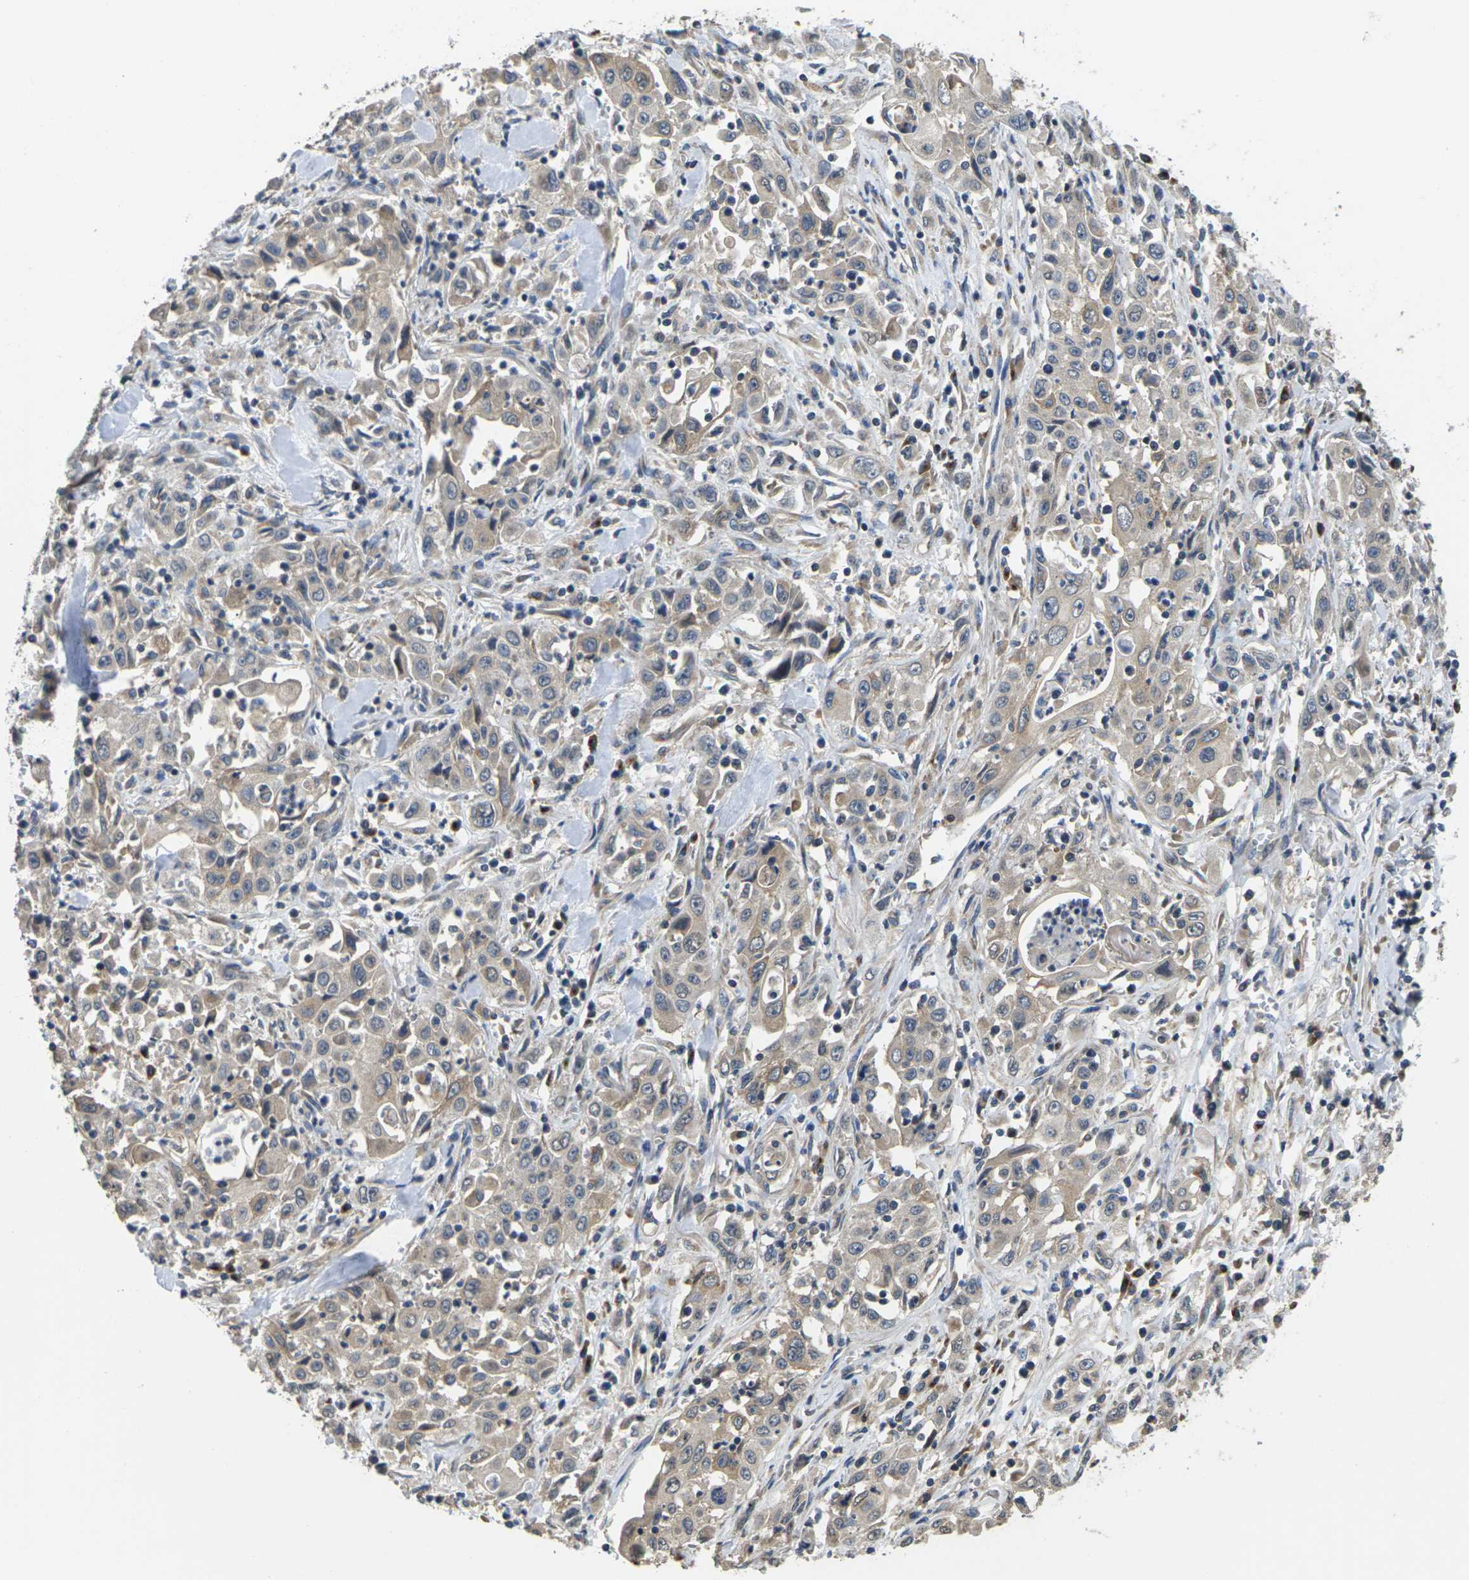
{"staining": {"intensity": "weak", "quantity": ">75%", "location": "cytoplasmic/membranous"}, "tissue": "pancreatic cancer", "cell_type": "Tumor cells", "image_type": "cancer", "snomed": [{"axis": "morphology", "description": "Adenocarcinoma, NOS"}, {"axis": "topography", "description": "Pancreas"}], "caption": "Protein staining reveals weak cytoplasmic/membranous positivity in about >75% of tumor cells in pancreatic cancer (adenocarcinoma).", "gene": "TMCC2", "patient": {"sex": "male", "age": 70}}